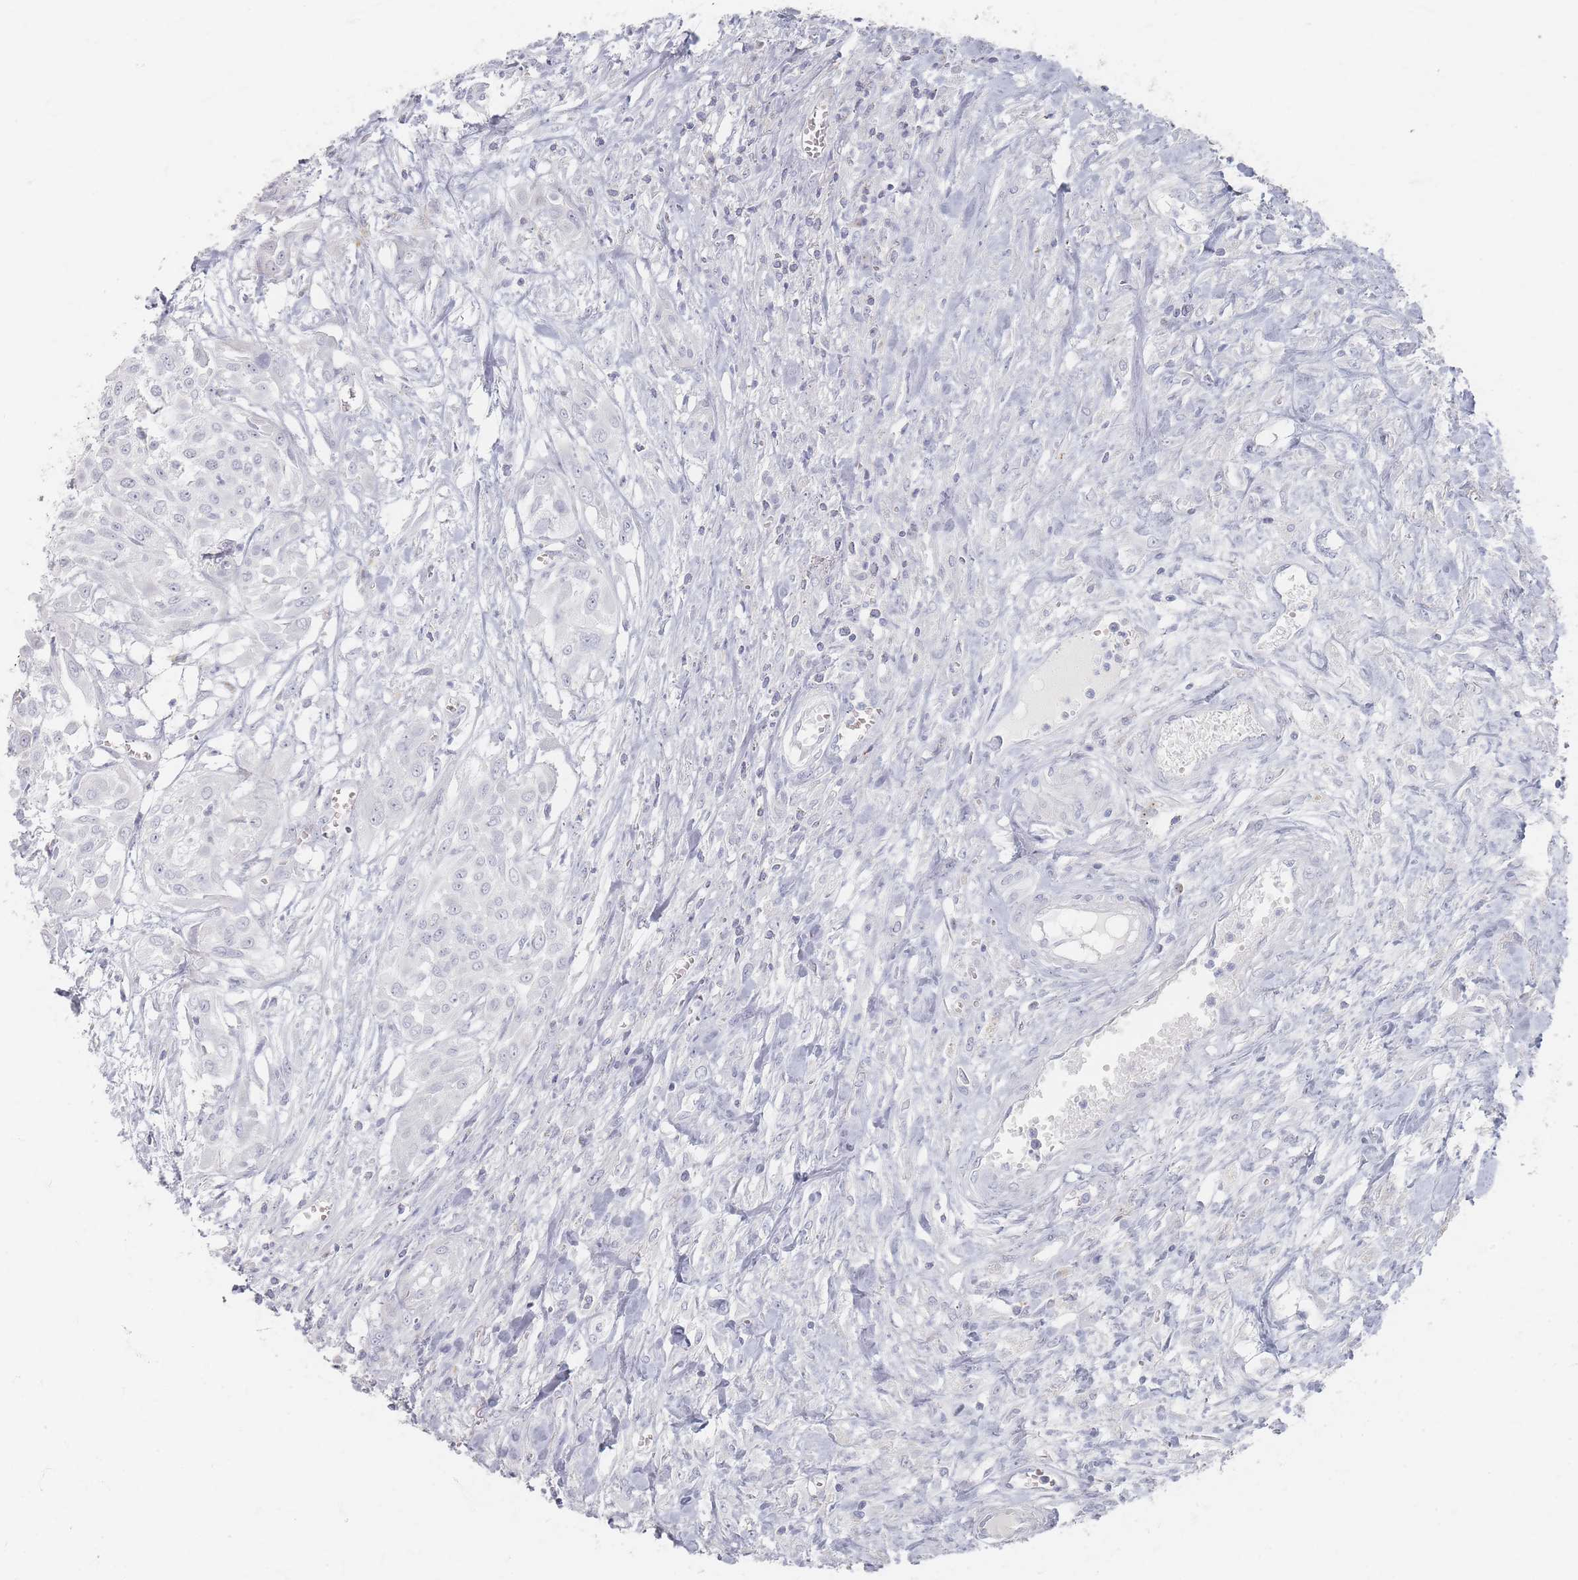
{"staining": {"intensity": "negative", "quantity": "none", "location": "none"}, "tissue": "urothelial cancer", "cell_type": "Tumor cells", "image_type": "cancer", "snomed": [{"axis": "morphology", "description": "Urothelial carcinoma, High grade"}, {"axis": "topography", "description": "Urinary bladder"}], "caption": "Urothelial cancer was stained to show a protein in brown. There is no significant expression in tumor cells.", "gene": "SLC2A11", "patient": {"sex": "male", "age": 57}}